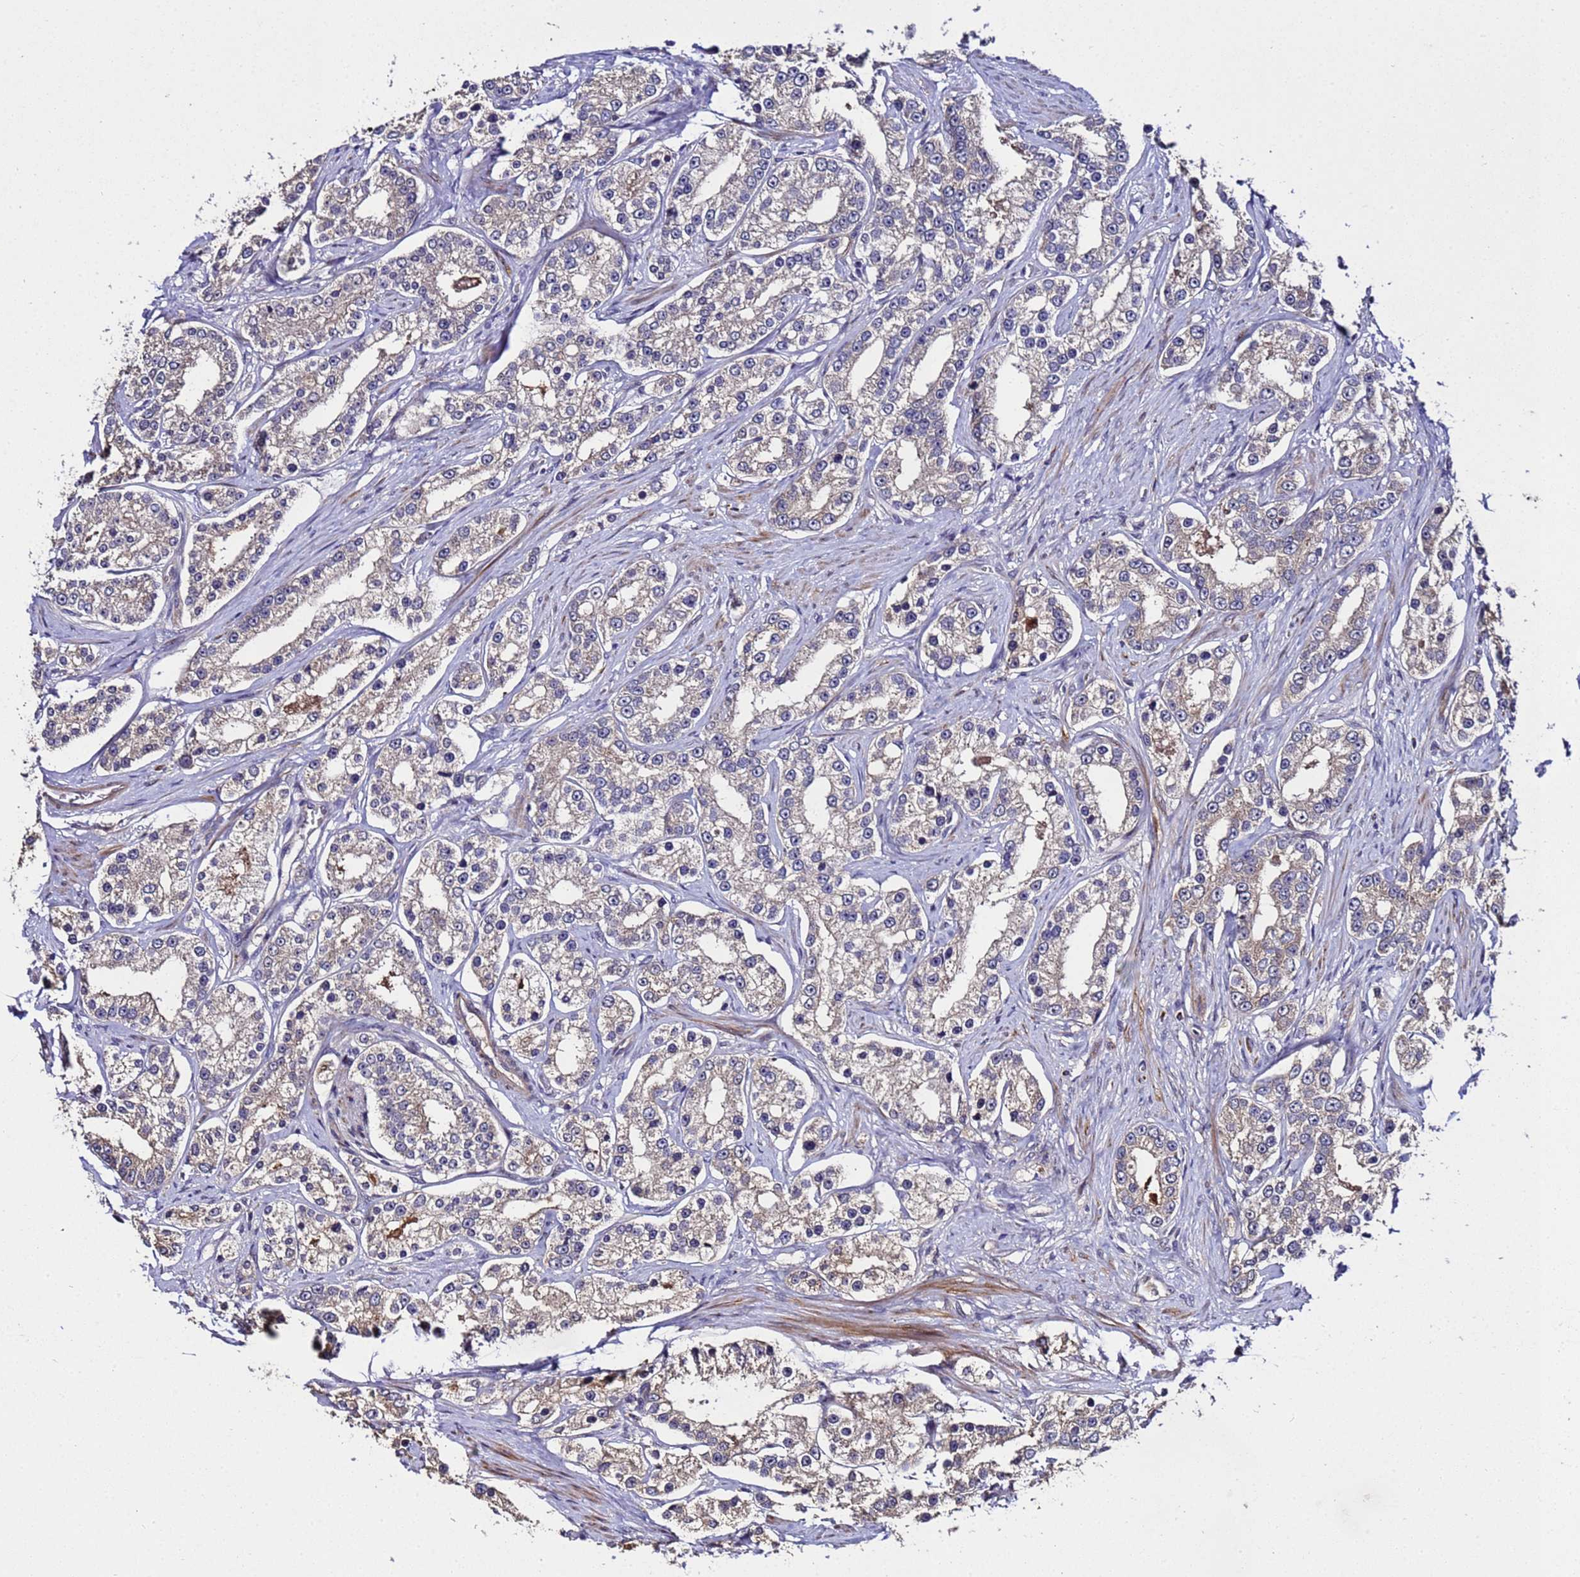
{"staining": {"intensity": "weak", "quantity": "25%-75%", "location": "cytoplasmic/membranous"}, "tissue": "prostate cancer", "cell_type": "Tumor cells", "image_type": "cancer", "snomed": [{"axis": "morphology", "description": "Normal tissue, NOS"}, {"axis": "morphology", "description": "Adenocarcinoma, High grade"}, {"axis": "topography", "description": "Prostate"}], "caption": "Immunohistochemistry (IHC) histopathology image of neoplastic tissue: prostate high-grade adenocarcinoma stained using immunohistochemistry reveals low levels of weak protein expression localized specifically in the cytoplasmic/membranous of tumor cells, appearing as a cytoplasmic/membranous brown color.", "gene": "PLXDC2", "patient": {"sex": "male", "age": 83}}